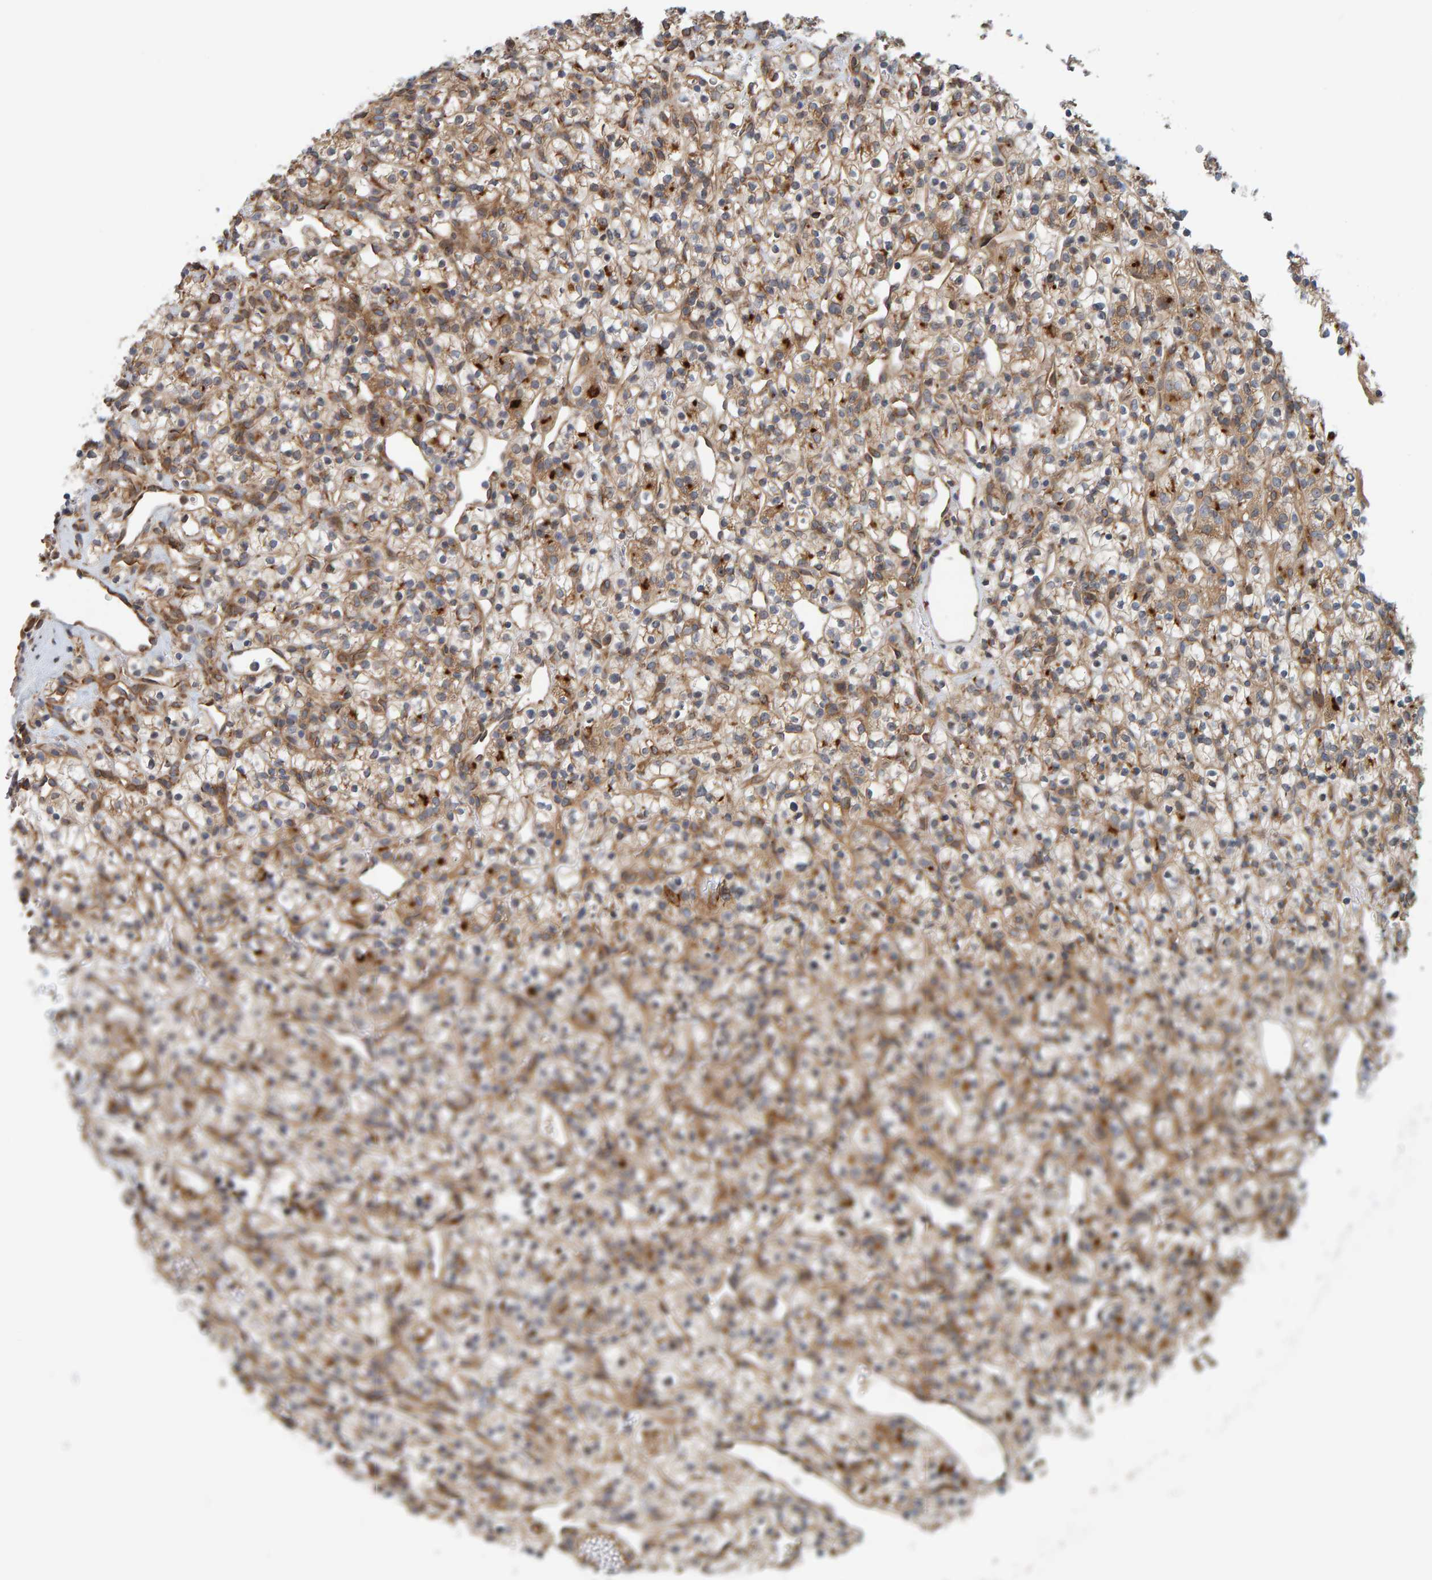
{"staining": {"intensity": "moderate", "quantity": ">75%", "location": "cytoplasmic/membranous"}, "tissue": "renal cancer", "cell_type": "Tumor cells", "image_type": "cancer", "snomed": [{"axis": "morphology", "description": "Adenocarcinoma, NOS"}, {"axis": "topography", "description": "Kidney"}], "caption": "Tumor cells show moderate cytoplasmic/membranous positivity in about >75% of cells in renal cancer (adenocarcinoma).", "gene": "BAIAP2", "patient": {"sex": "female", "age": 57}}